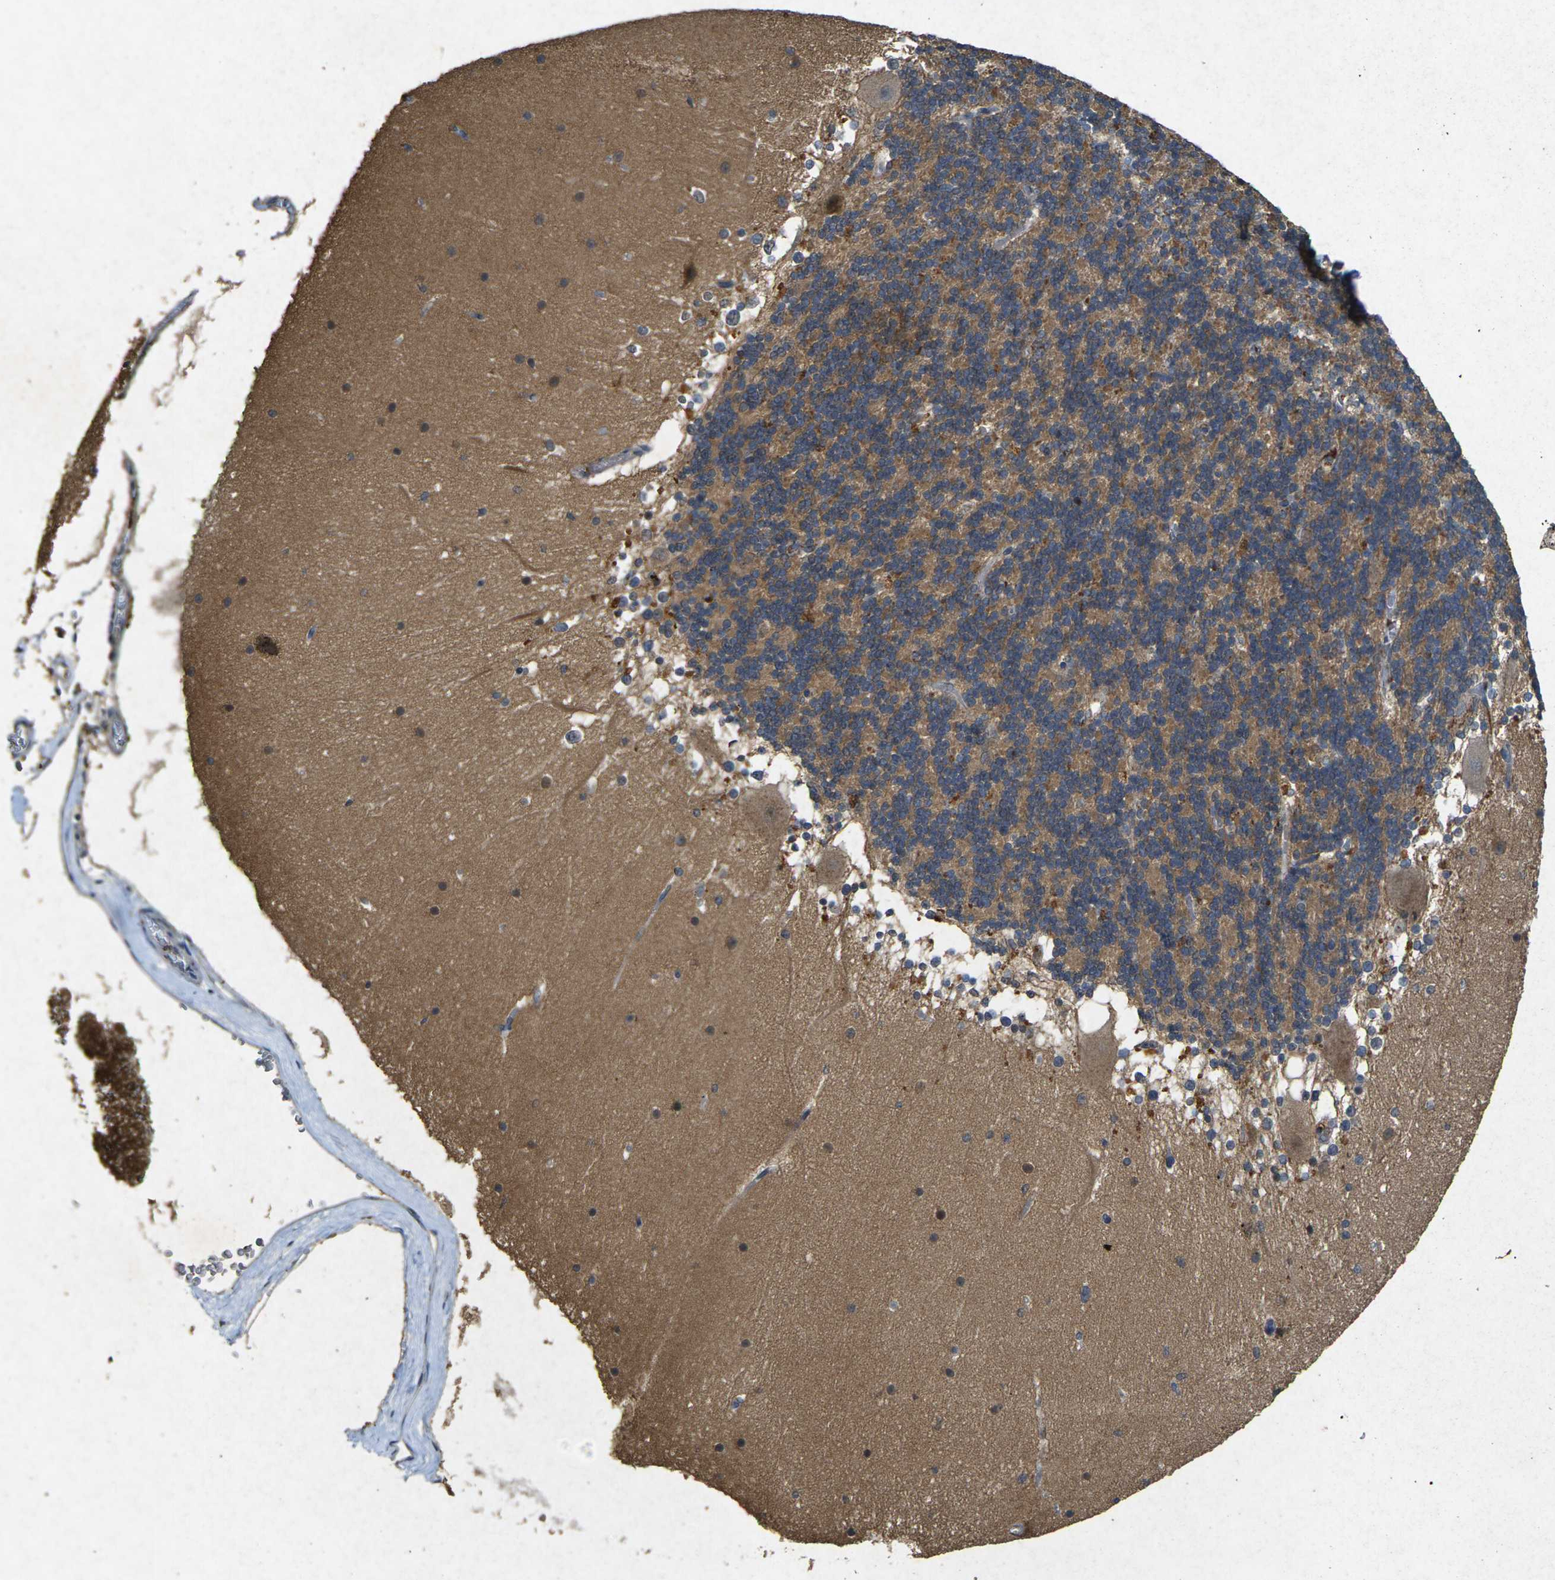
{"staining": {"intensity": "moderate", "quantity": "<25%", "location": "cytoplasmic/membranous"}, "tissue": "cerebellum", "cell_type": "Cells in granular layer", "image_type": "normal", "snomed": [{"axis": "morphology", "description": "Normal tissue, NOS"}, {"axis": "topography", "description": "Cerebellum"}], "caption": "Immunohistochemistry (IHC) of benign cerebellum displays low levels of moderate cytoplasmic/membranous staining in approximately <25% of cells in granular layer.", "gene": "RGMA", "patient": {"sex": "female", "age": 19}}